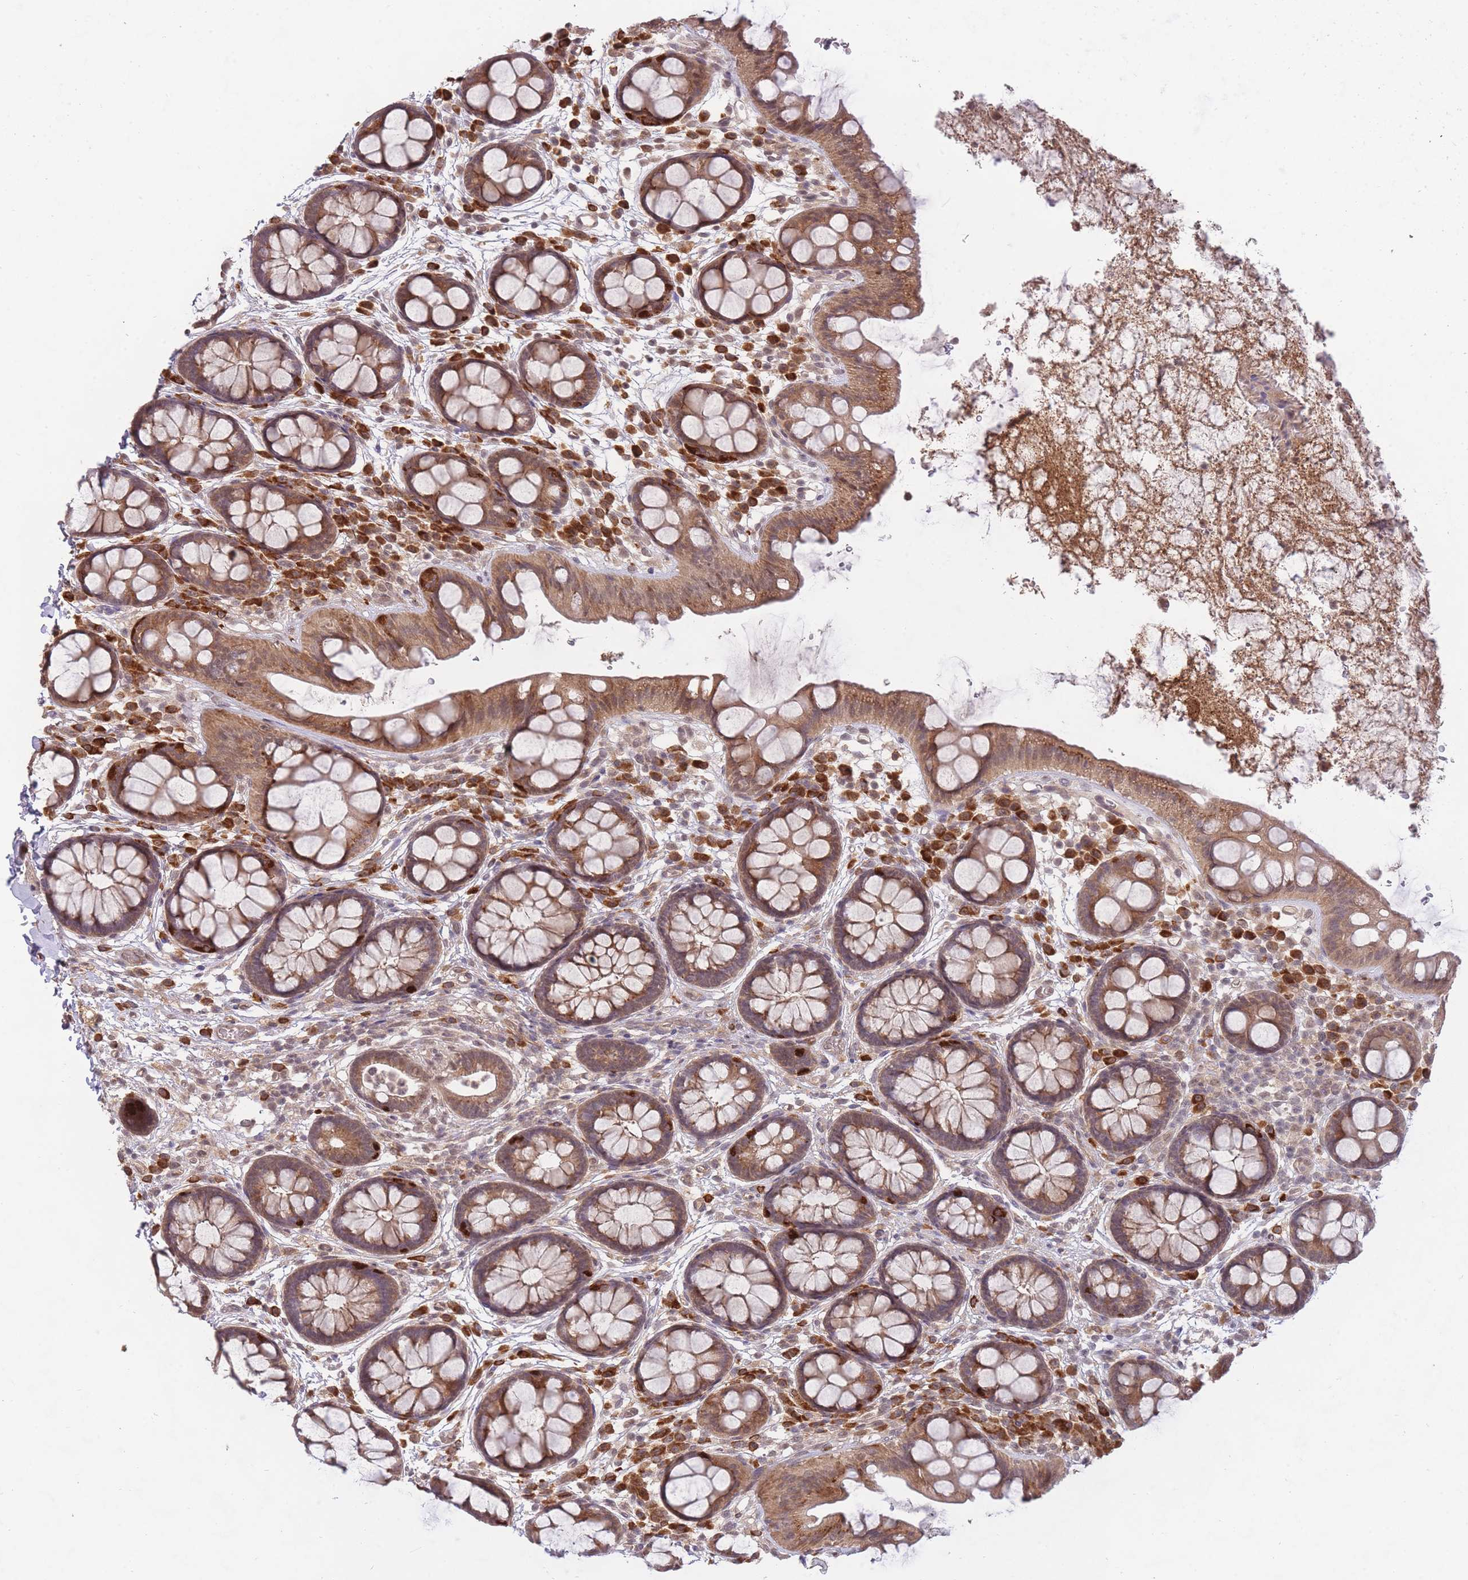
{"staining": {"intensity": "moderate", "quantity": ">75%", "location": "cytoplasmic/membranous,nuclear"}, "tissue": "rectum", "cell_type": "Glandular cells", "image_type": "normal", "snomed": [{"axis": "morphology", "description": "Normal tissue, NOS"}, {"axis": "topography", "description": "Rectum"}, {"axis": "topography", "description": "Peripheral nerve tissue"}], "caption": "Brown immunohistochemical staining in normal human rectum displays moderate cytoplasmic/membranous,nuclear staining in about >75% of glandular cells.", "gene": "SMC6", "patient": {"sex": "female", "age": 69}}